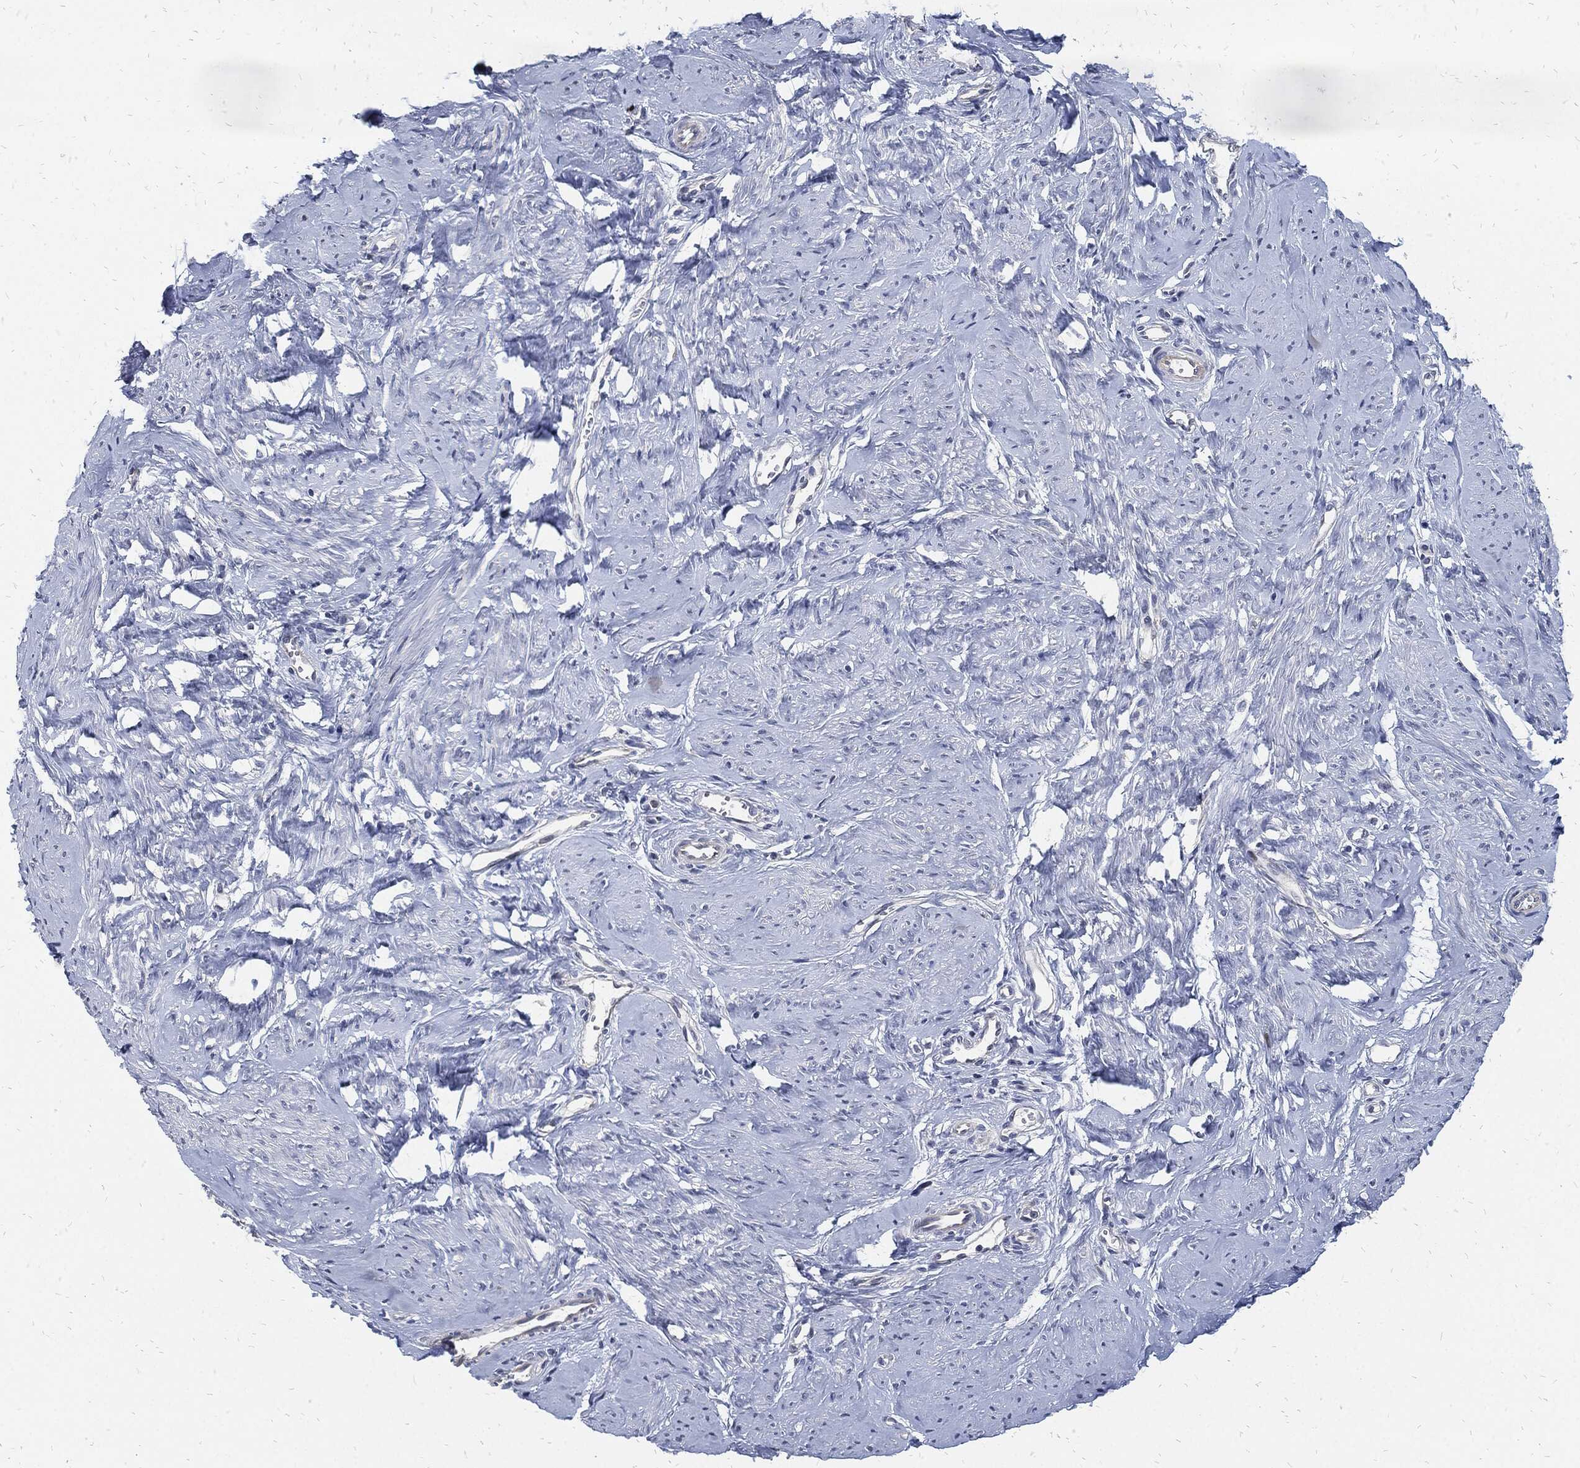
{"staining": {"intensity": "negative", "quantity": "none", "location": "none"}, "tissue": "smooth muscle", "cell_type": "Smooth muscle cells", "image_type": "normal", "snomed": [{"axis": "morphology", "description": "Normal tissue, NOS"}, {"axis": "topography", "description": "Smooth muscle"}], "caption": "Image shows no protein staining in smooth muscle cells of normal smooth muscle. The staining is performed using DAB brown chromogen with nuclei counter-stained in using hematoxylin.", "gene": "MKI67", "patient": {"sex": "female", "age": 48}}